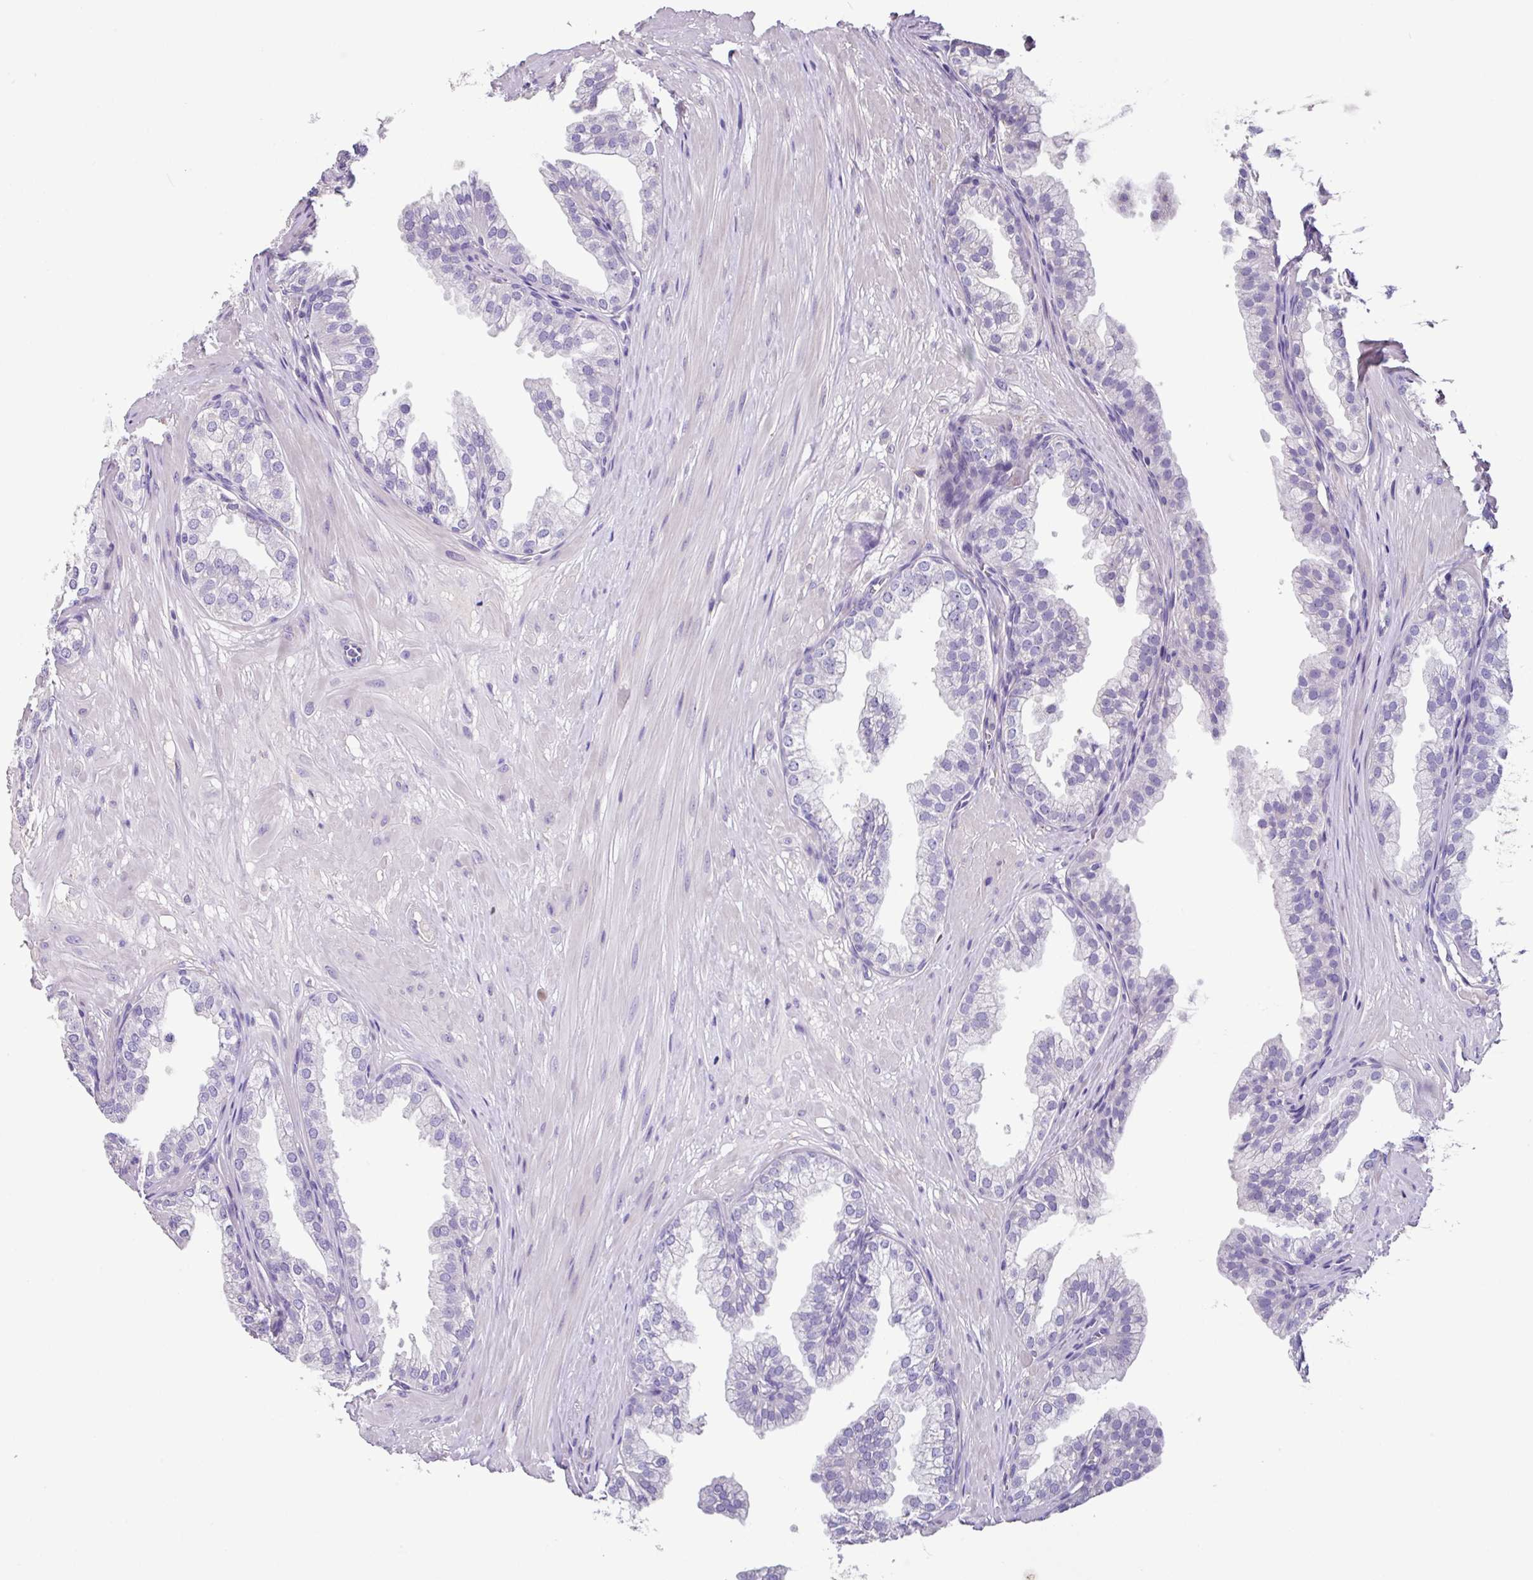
{"staining": {"intensity": "negative", "quantity": "none", "location": "none"}, "tissue": "prostate", "cell_type": "Glandular cells", "image_type": "normal", "snomed": [{"axis": "morphology", "description": "Normal tissue, NOS"}, {"axis": "topography", "description": "Prostate"}, {"axis": "topography", "description": "Peripheral nerve tissue"}], "caption": "The histopathology image reveals no significant expression in glandular cells of prostate. (DAB (3,3'-diaminobenzidine) IHC, high magnification).", "gene": "ZG16", "patient": {"sex": "male", "age": 55}}